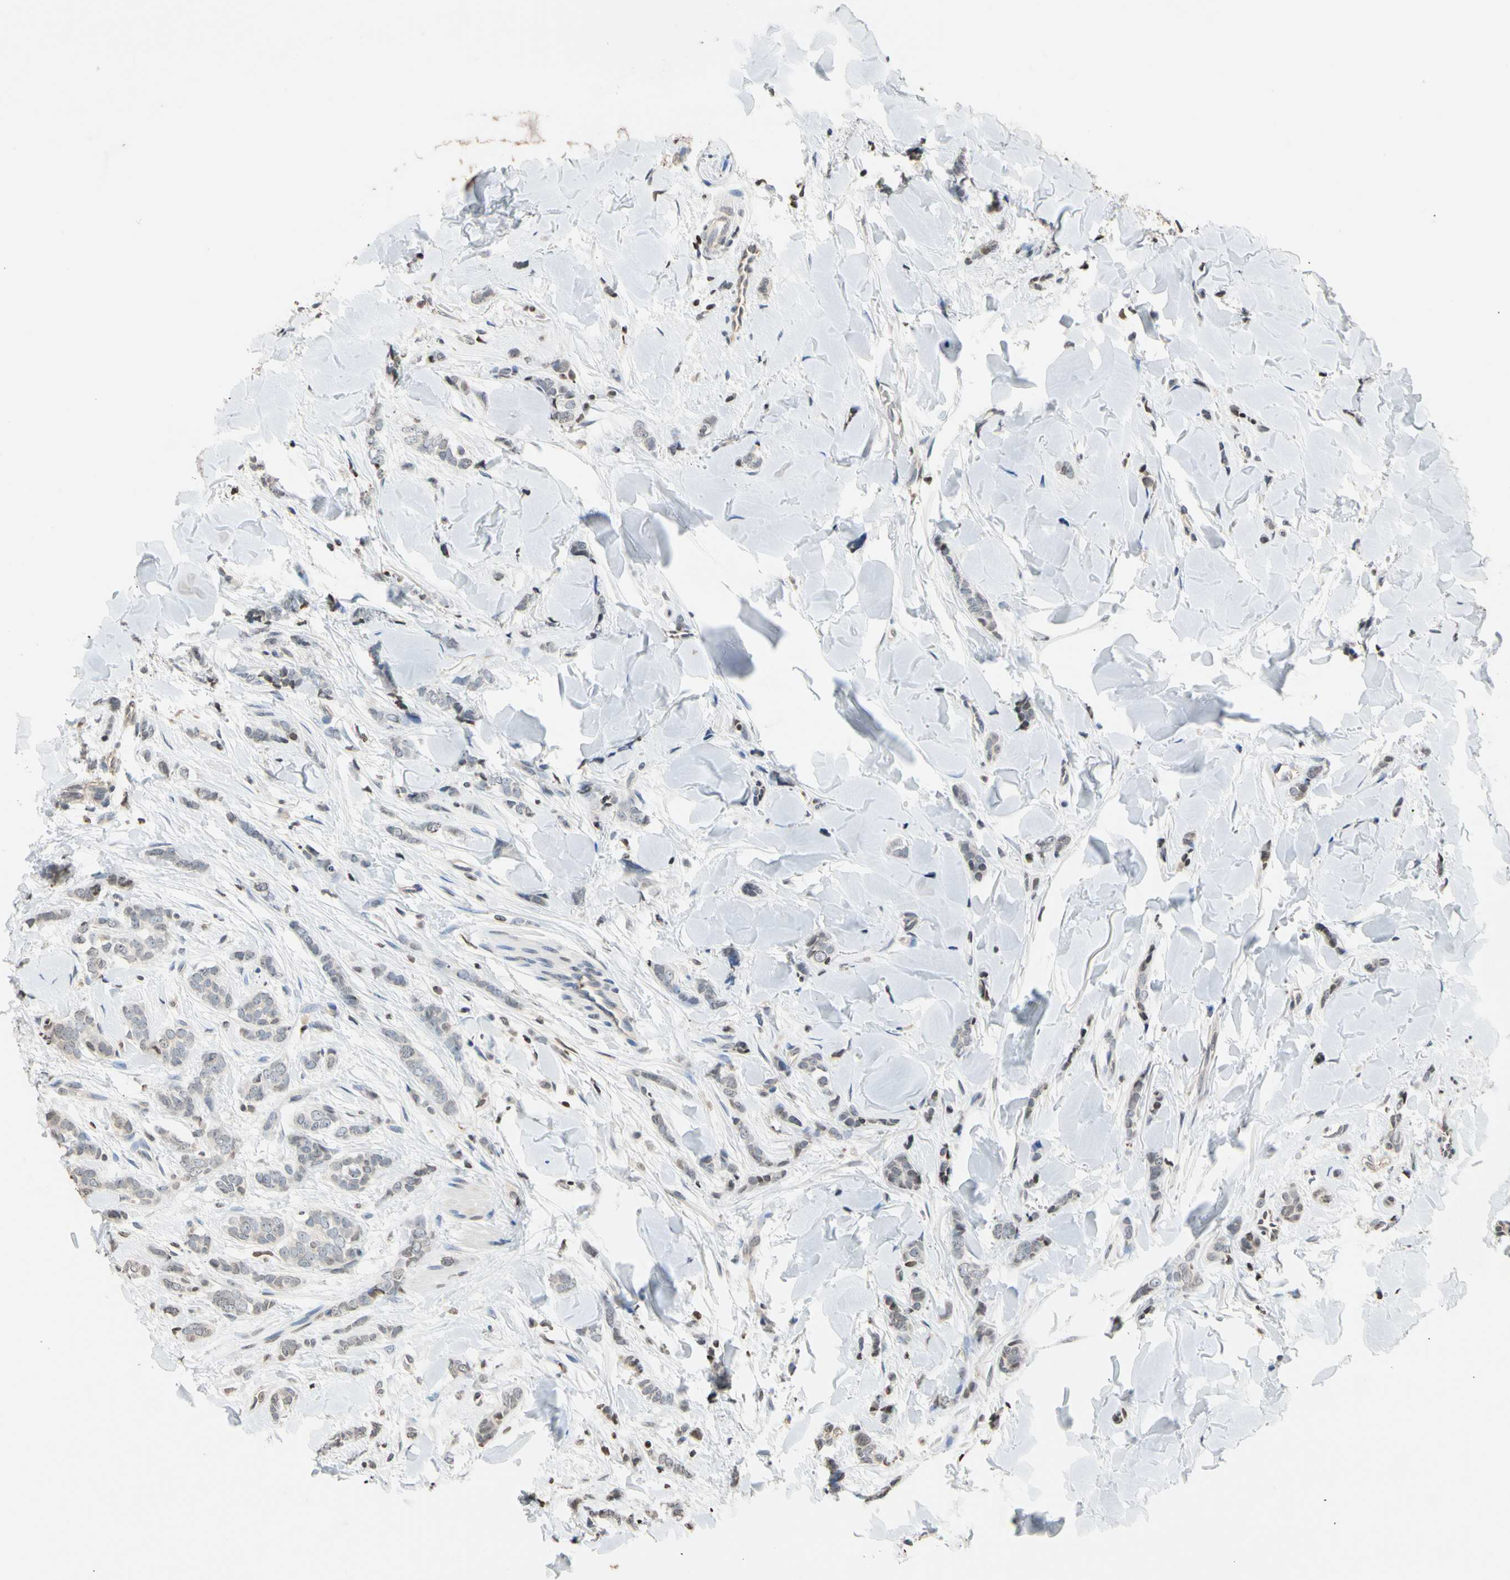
{"staining": {"intensity": "weak", "quantity": "25%-75%", "location": "cytoplasmic/membranous"}, "tissue": "breast cancer", "cell_type": "Tumor cells", "image_type": "cancer", "snomed": [{"axis": "morphology", "description": "Lobular carcinoma"}, {"axis": "topography", "description": "Skin"}, {"axis": "topography", "description": "Breast"}], "caption": "There is low levels of weak cytoplasmic/membranous staining in tumor cells of breast cancer, as demonstrated by immunohistochemical staining (brown color).", "gene": "GPX4", "patient": {"sex": "female", "age": 46}}